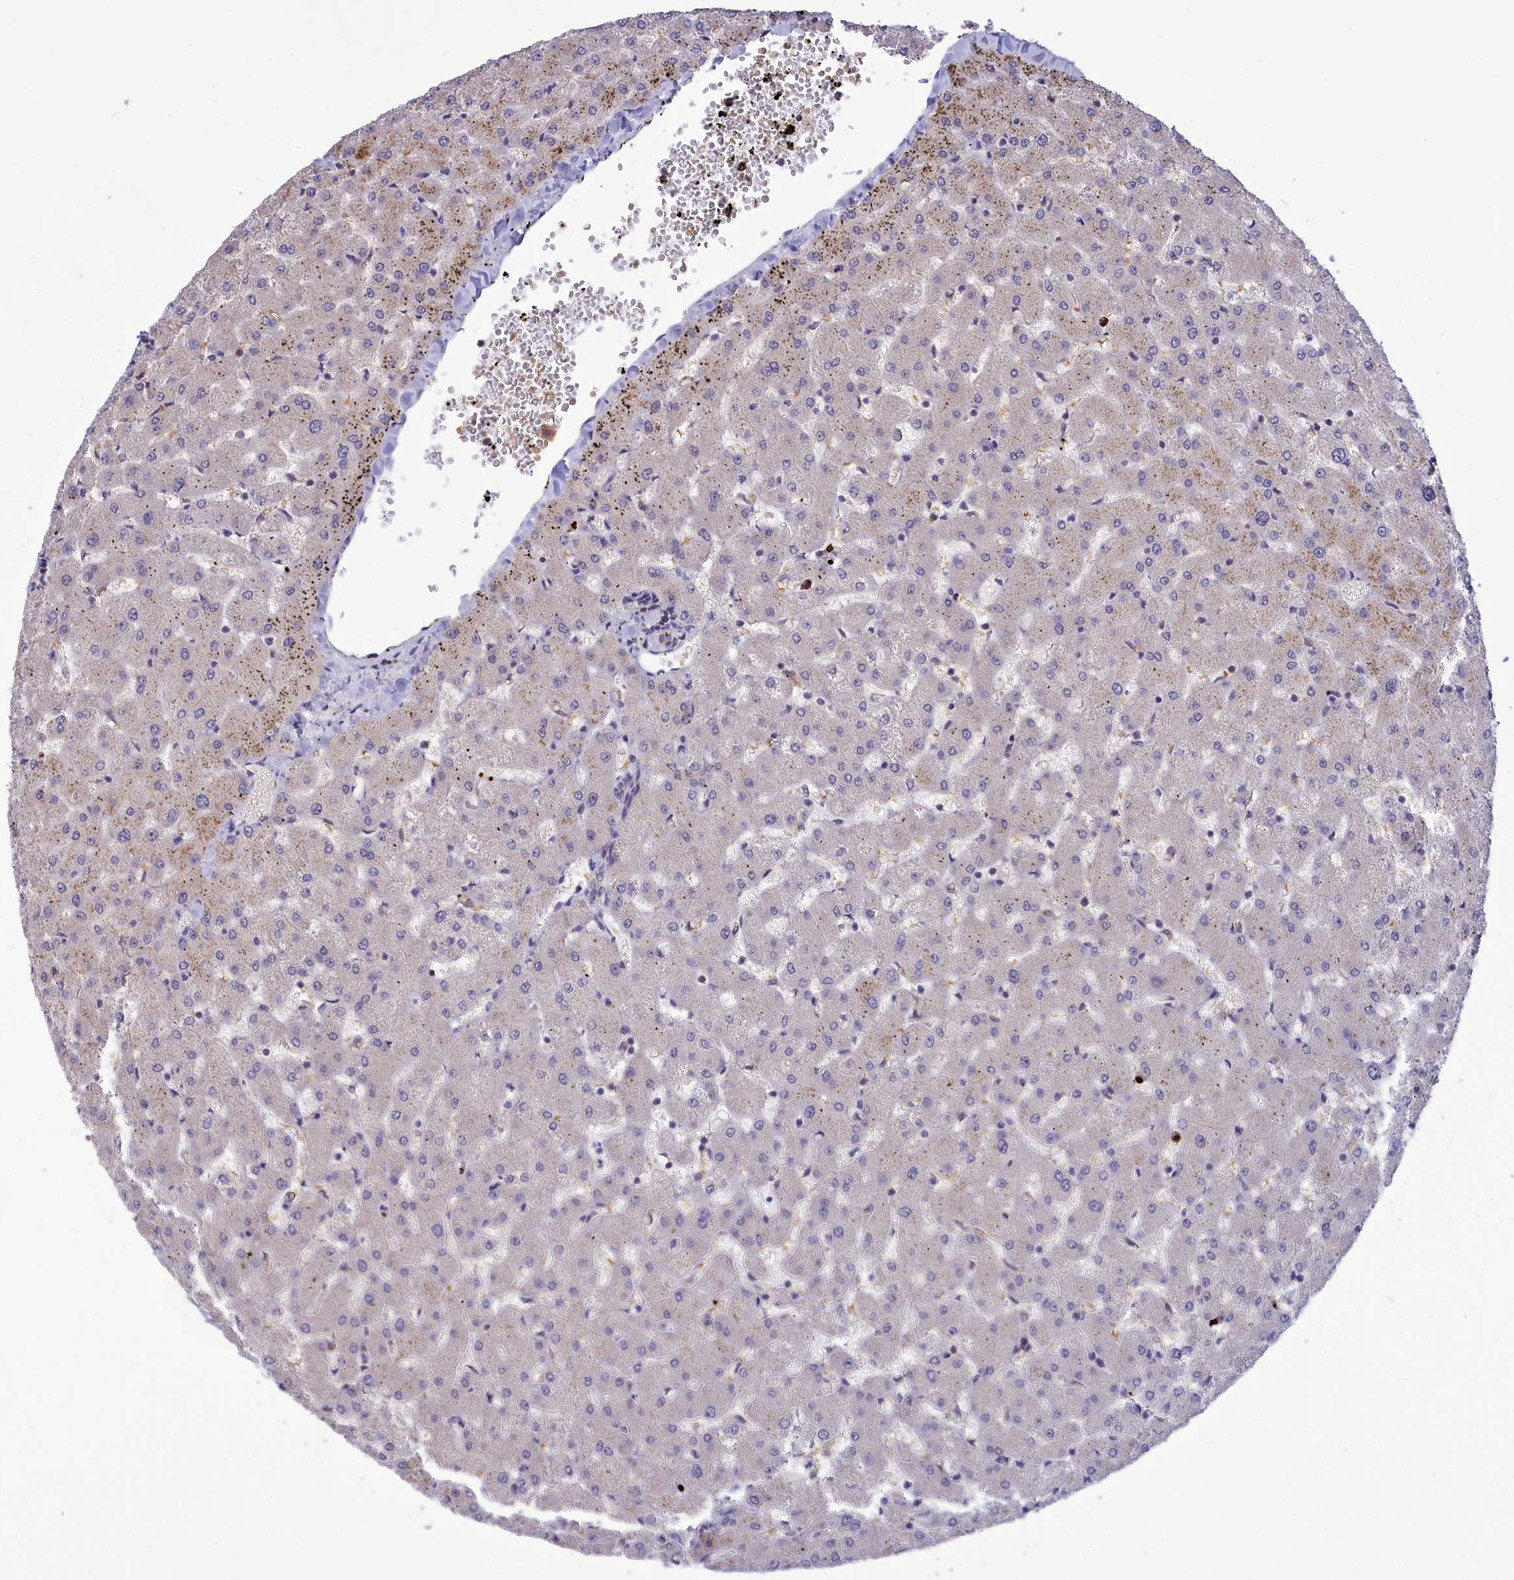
{"staining": {"intensity": "negative", "quantity": "none", "location": "none"}, "tissue": "liver", "cell_type": "Cholangiocytes", "image_type": "normal", "snomed": [{"axis": "morphology", "description": "Normal tissue, NOS"}, {"axis": "topography", "description": "Liver"}], "caption": "IHC micrograph of benign liver: human liver stained with DAB (3,3'-diaminobenzidine) displays no significant protein expression in cholangiocytes. (IHC, brightfield microscopy, high magnification).", "gene": "KCTD14", "patient": {"sex": "female", "age": 63}}